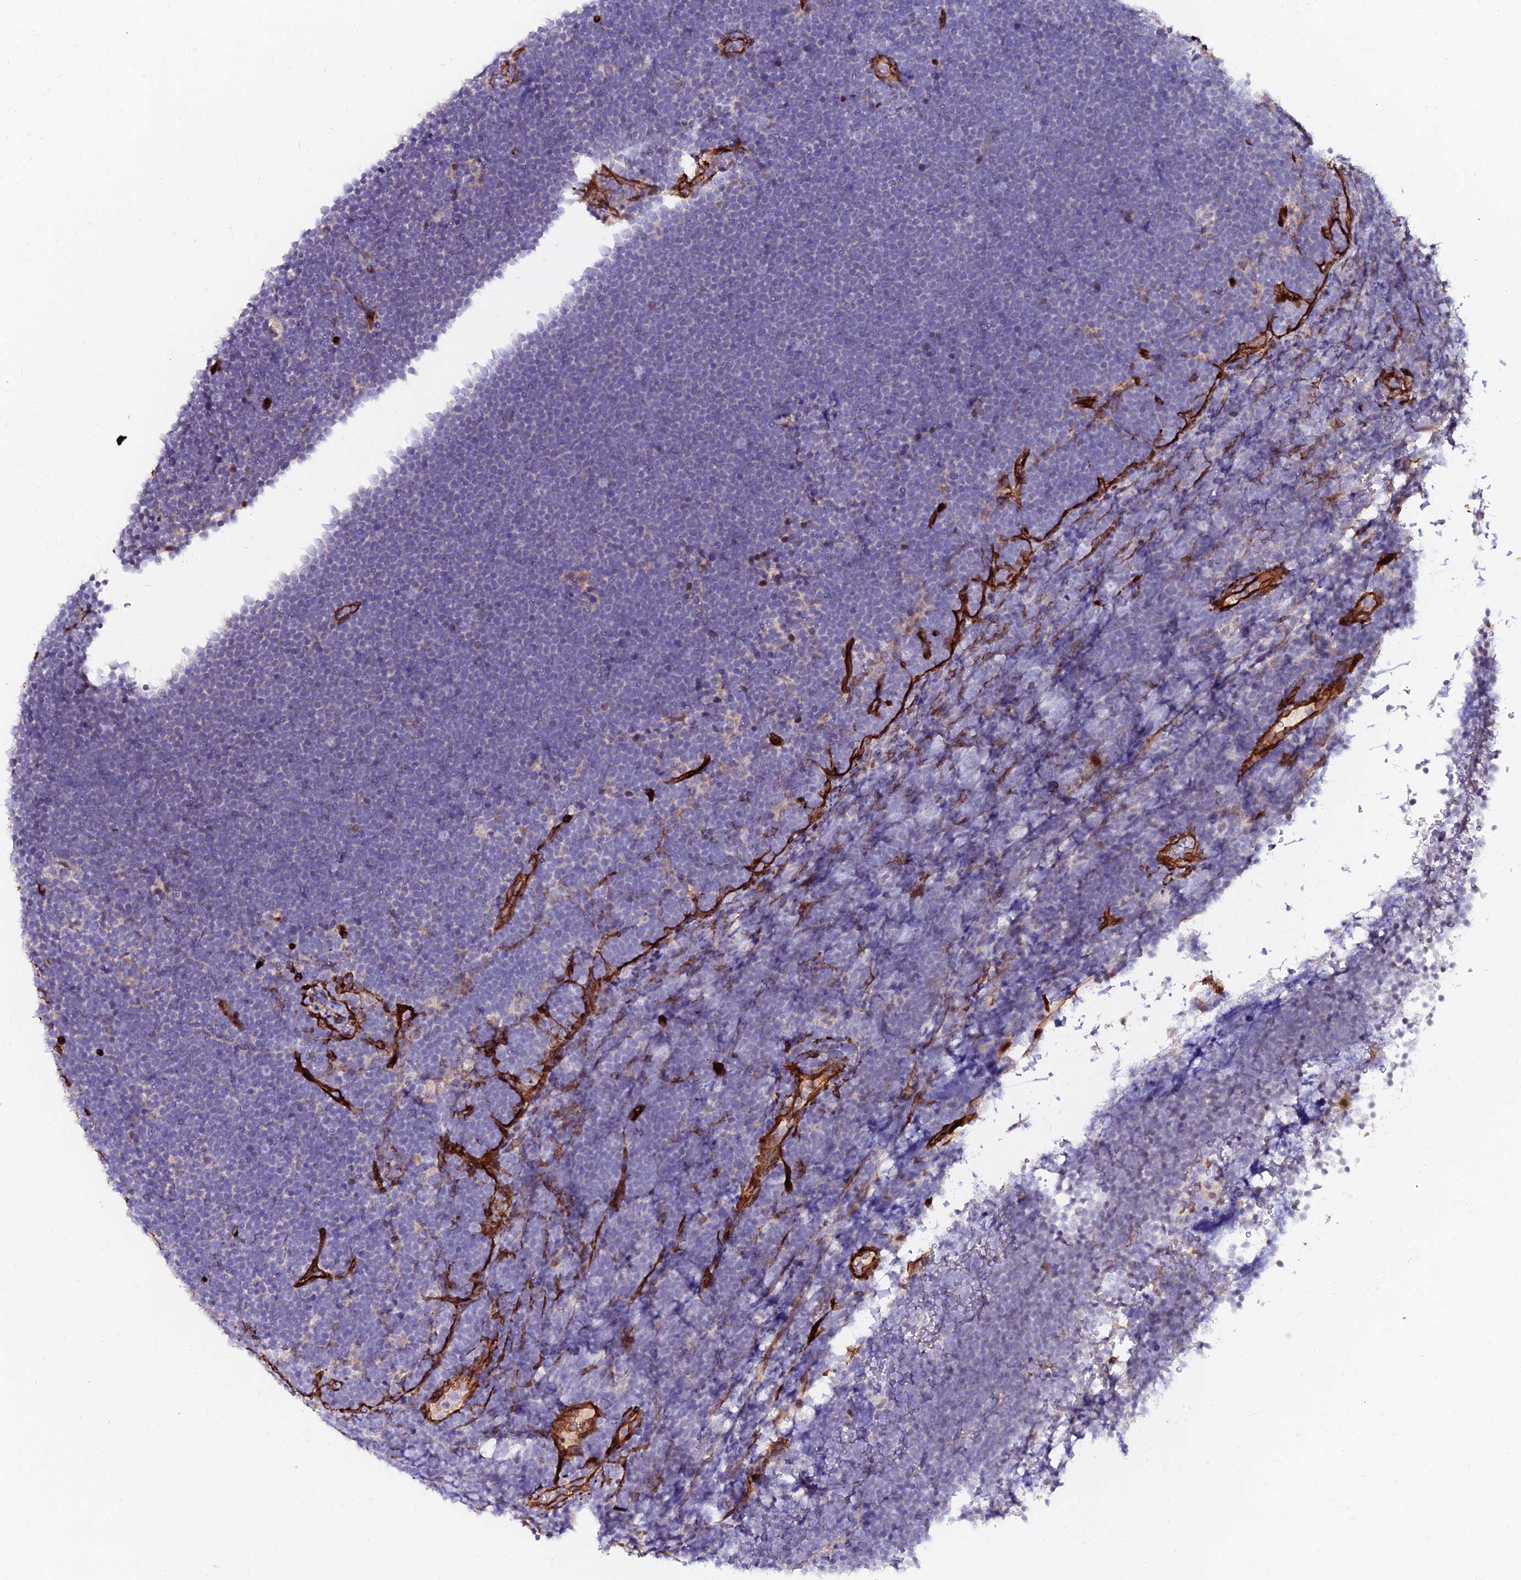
{"staining": {"intensity": "negative", "quantity": "none", "location": "none"}, "tissue": "lymphoma", "cell_type": "Tumor cells", "image_type": "cancer", "snomed": [{"axis": "morphology", "description": "Malignant lymphoma, non-Hodgkin's type, High grade"}, {"axis": "topography", "description": "Lymph node"}], "caption": "High magnification brightfield microscopy of lymphoma stained with DAB (3,3'-diaminobenzidine) (brown) and counterstained with hematoxylin (blue): tumor cells show no significant expression.", "gene": "ALDH3B2", "patient": {"sex": "male", "age": 13}}